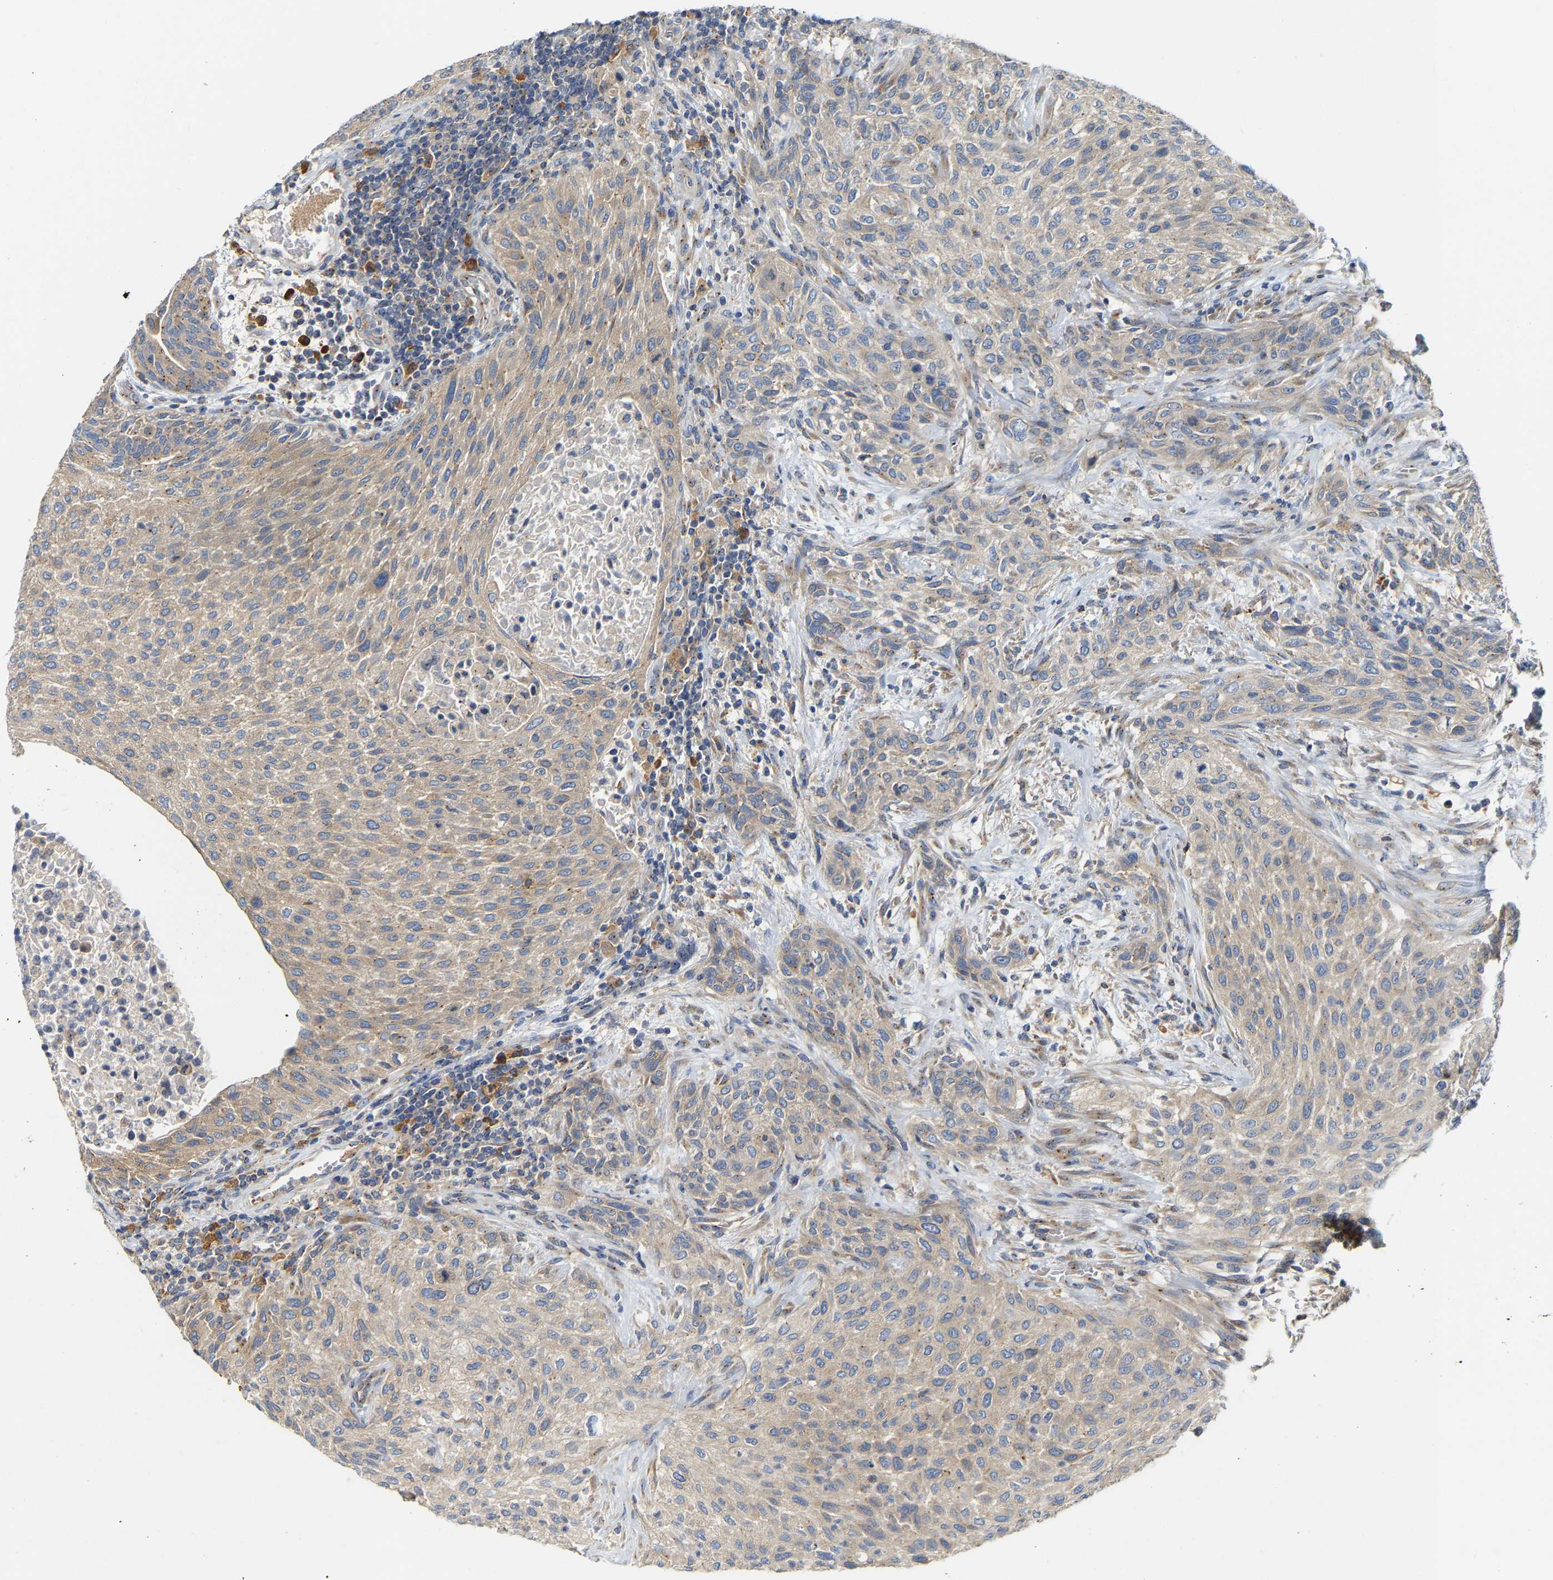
{"staining": {"intensity": "moderate", "quantity": ">75%", "location": "cytoplasmic/membranous"}, "tissue": "urothelial cancer", "cell_type": "Tumor cells", "image_type": "cancer", "snomed": [{"axis": "morphology", "description": "Urothelial carcinoma, Low grade"}, {"axis": "morphology", "description": "Urothelial carcinoma, High grade"}, {"axis": "topography", "description": "Urinary bladder"}], "caption": "An IHC histopathology image of neoplastic tissue is shown. Protein staining in brown labels moderate cytoplasmic/membranous positivity in low-grade urothelial carcinoma within tumor cells.", "gene": "PCNT", "patient": {"sex": "male", "age": 35}}